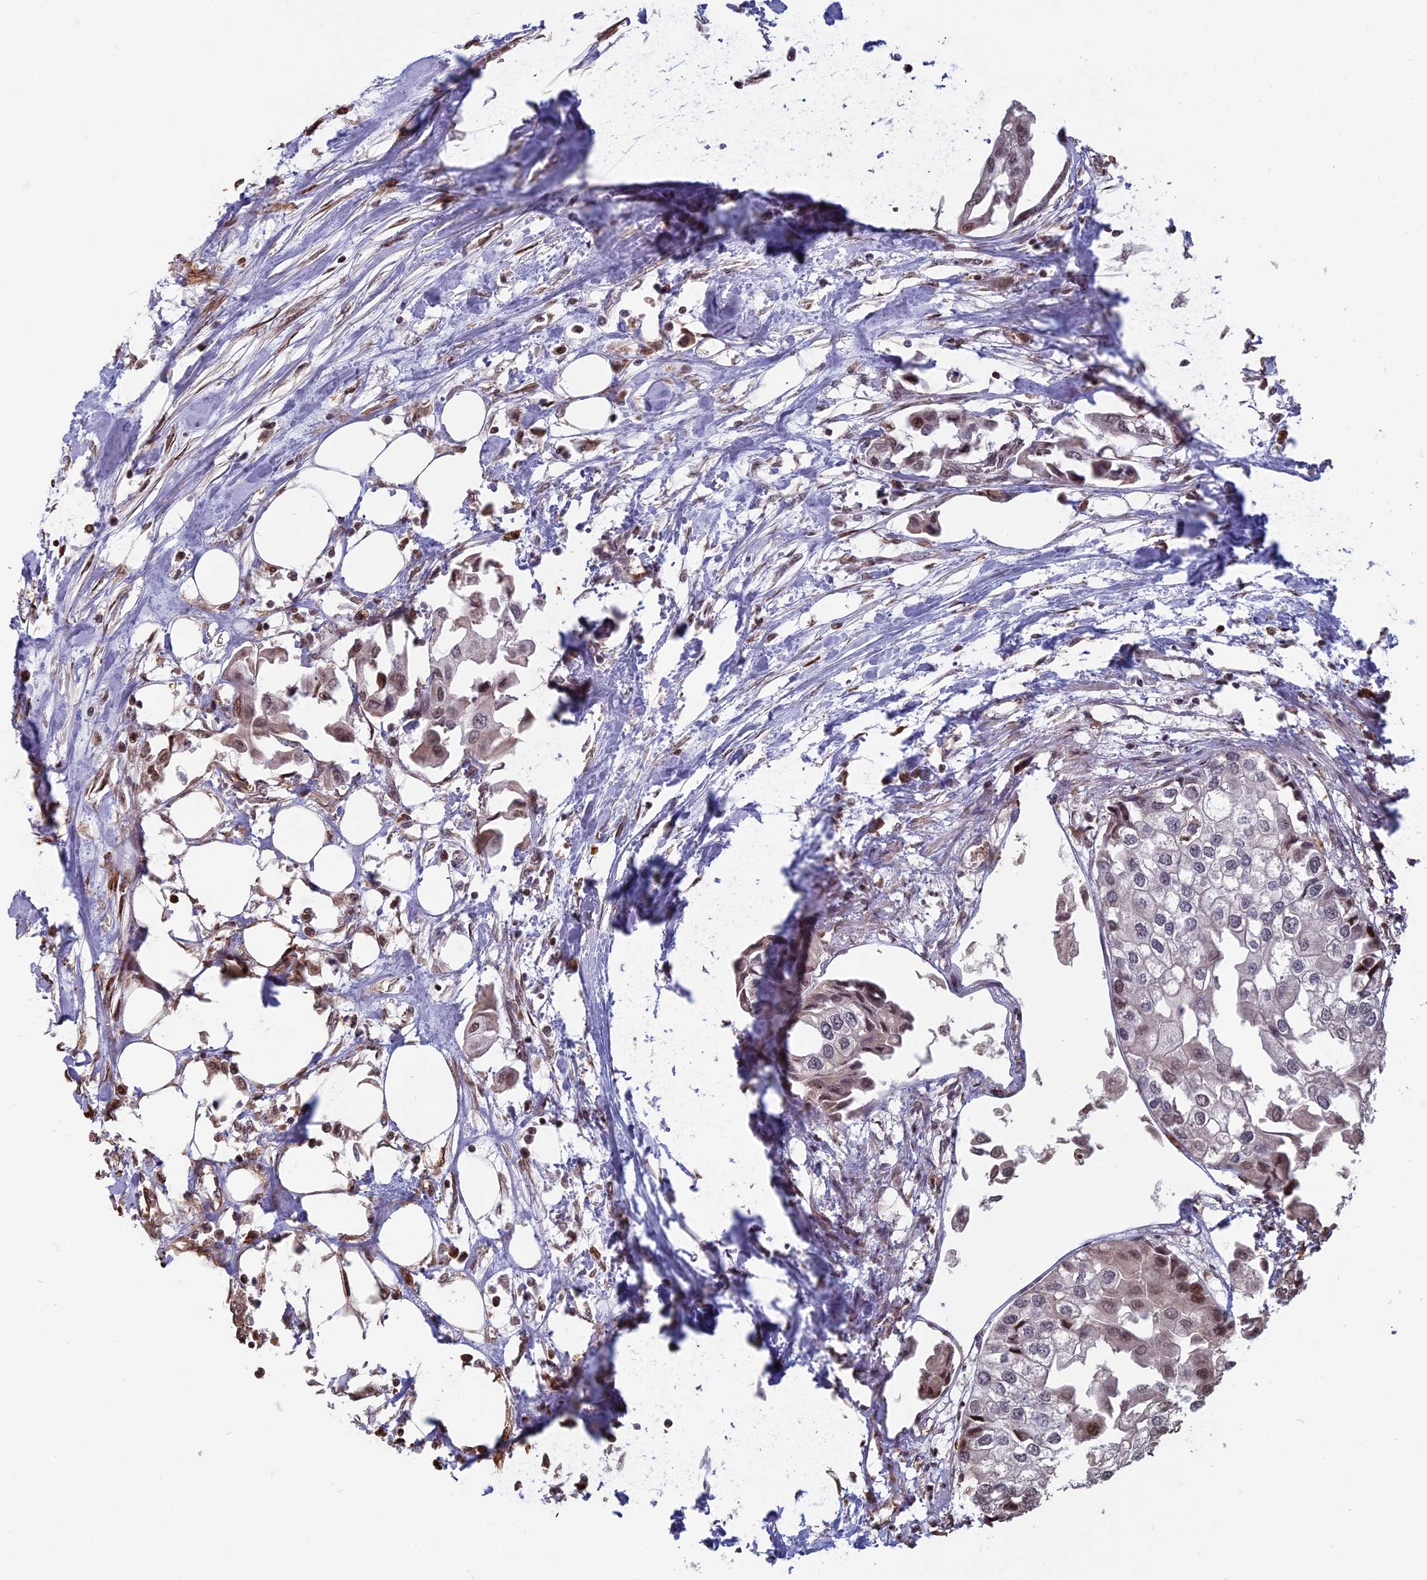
{"staining": {"intensity": "moderate", "quantity": "<25%", "location": "nuclear"}, "tissue": "urothelial cancer", "cell_type": "Tumor cells", "image_type": "cancer", "snomed": [{"axis": "morphology", "description": "Urothelial carcinoma, High grade"}, {"axis": "topography", "description": "Urinary bladder"}], "caption": "Immunohistochemical staining of high-grade urothelial carcinoma exhibits low levels of moderate nuclear protein expression in approximately <25% of tumor cells.", "gene": "MFAP1", "patient": {"sex": "male", "age": 64}}